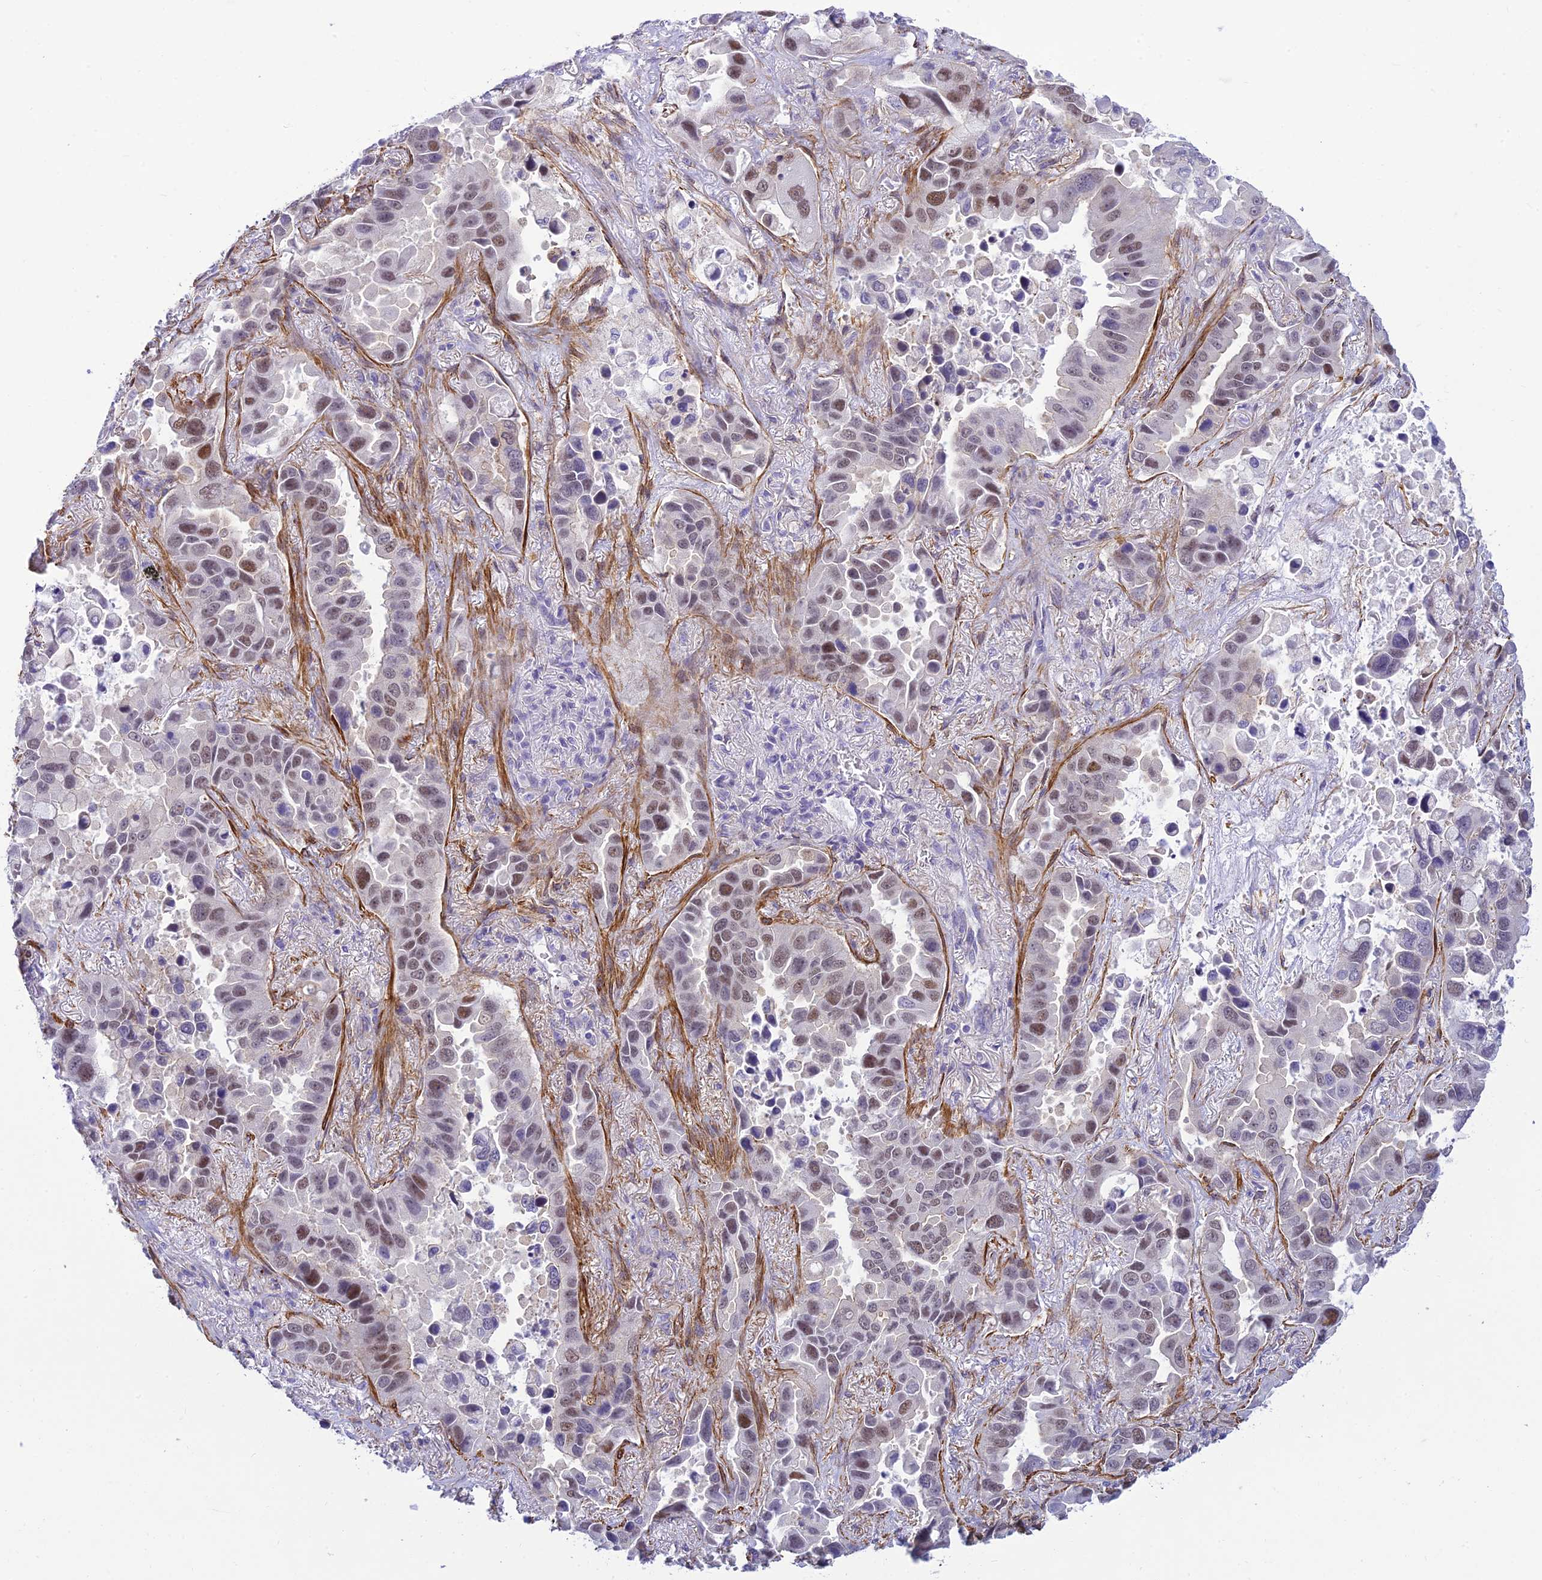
{"staining": {"intensity": "moderate", "quantity": "<25%", "location": "nuclear"}, "tissue": "lung cancer", "cell_type": "Tumor cells", "image_type": "cancer", "snomed": [{"axis": "morphology", "description": "Adenocarcinoma, NOS"}, {"axis": "topography", "description": "Lung"}], "caption": "This image shows IHC staining of human lung cancer, with low moderate nuclear staining in about <25% of tumor cells.", "gene": "FBXW4", "patient": {"sex": "male", "age": 64}}